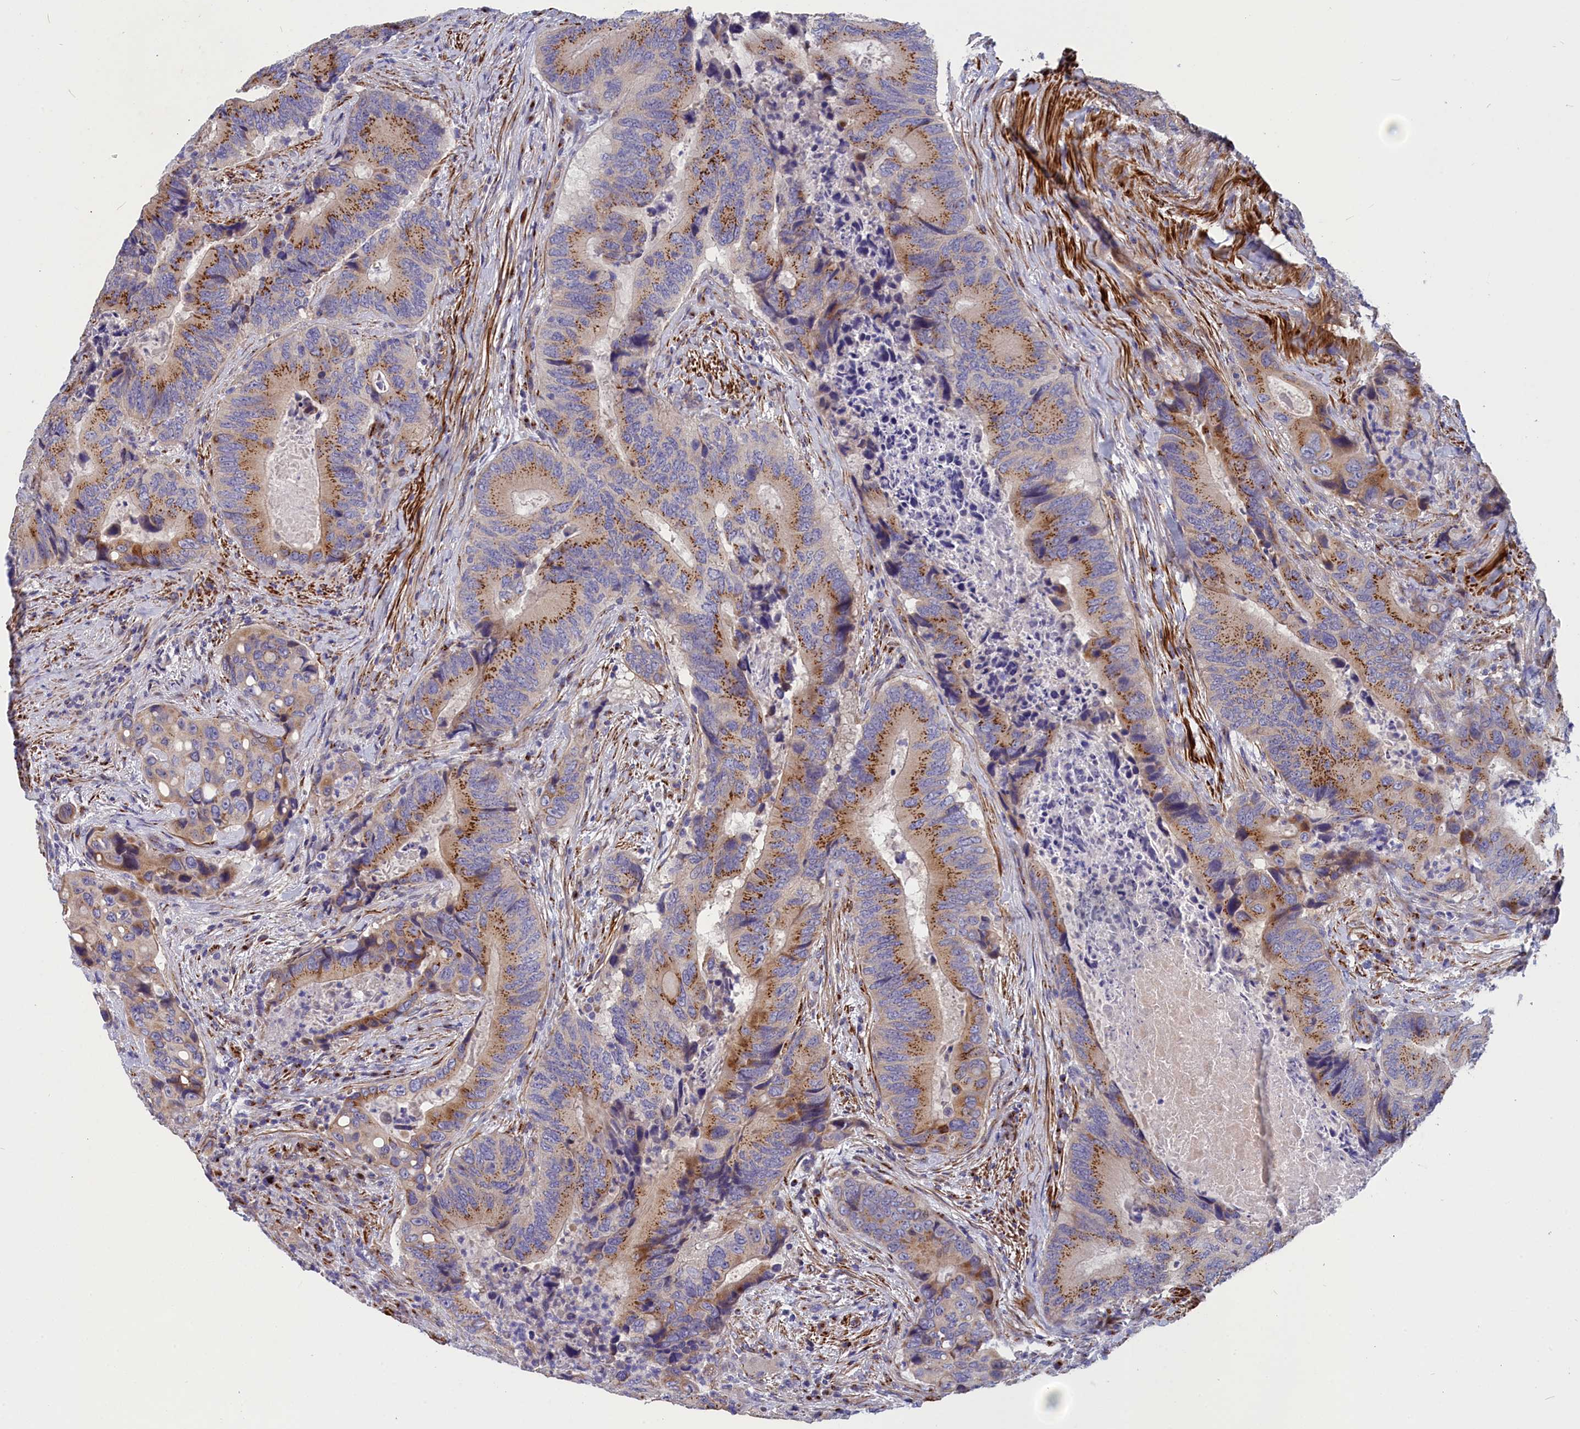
{"staining": {"intensity": "moderate", "quantity": "25%-75%", "location": "cytoplasmic/membranous"}, "tissue": "colorectal cancer", "cell_type": "Tumor cells", "image_type": "cancer", "snomed": [{"axis": "morphology", "description": "Adenocarcinoma, NOS"}, {"axis": "topography", "description": "Colon"}], "caption": "Tumor cells reveal medium levels of moderate cytoplasmic/membranous expression in approximately 25%-75% of cells in human adenocarcinoma (colorectal). (Brightfield microscopy of DAB IHC at high magnification).", "gene": "TUBGCP4", "patient": {"sex": "male", "age": 84}}